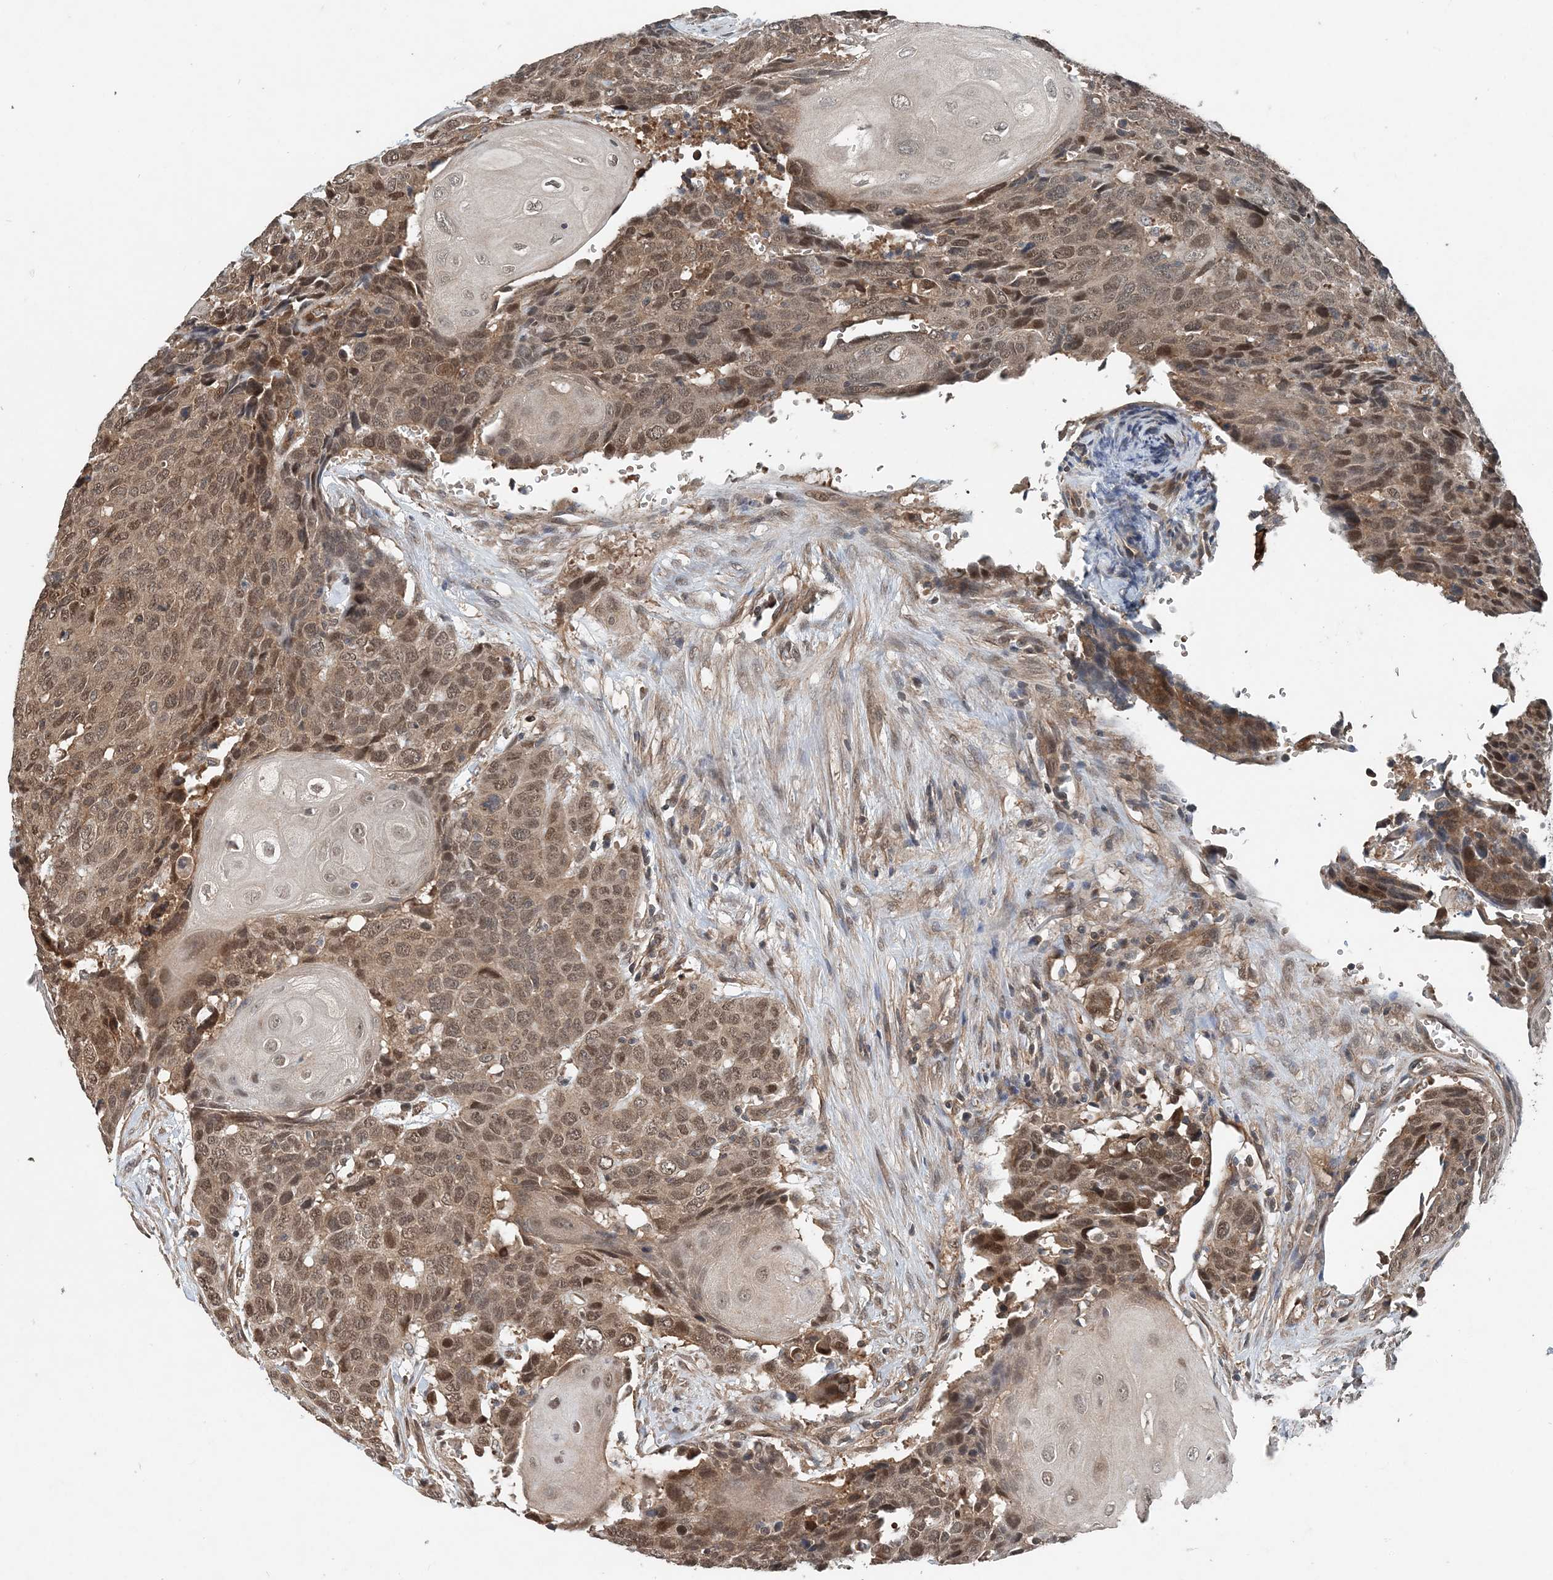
{"staining": {"intensity": "moderate", "quantity": ">75%", "location": "cytoplasmic/membranous,nuclear"}, "tissue": "head and neck cancer", "cell_type": "Tumor cells", "image_type": "cancer", "snomed": [{"axis": "morphology", "description": "Squamous cell carcinoma, NOS"}, {"axis": "topography", "description": "Head-Neck"}], "caption": "DAB immunohistochemical staining of human head and neck cancer (squamous cell carcinoma) demonstrates moderate cytoplasmic/membranous and nuclear protein expression in approximately >75% of tumor cells.", "gene": "SMPD3", "patient": {"sex": "male", "age": 66}}